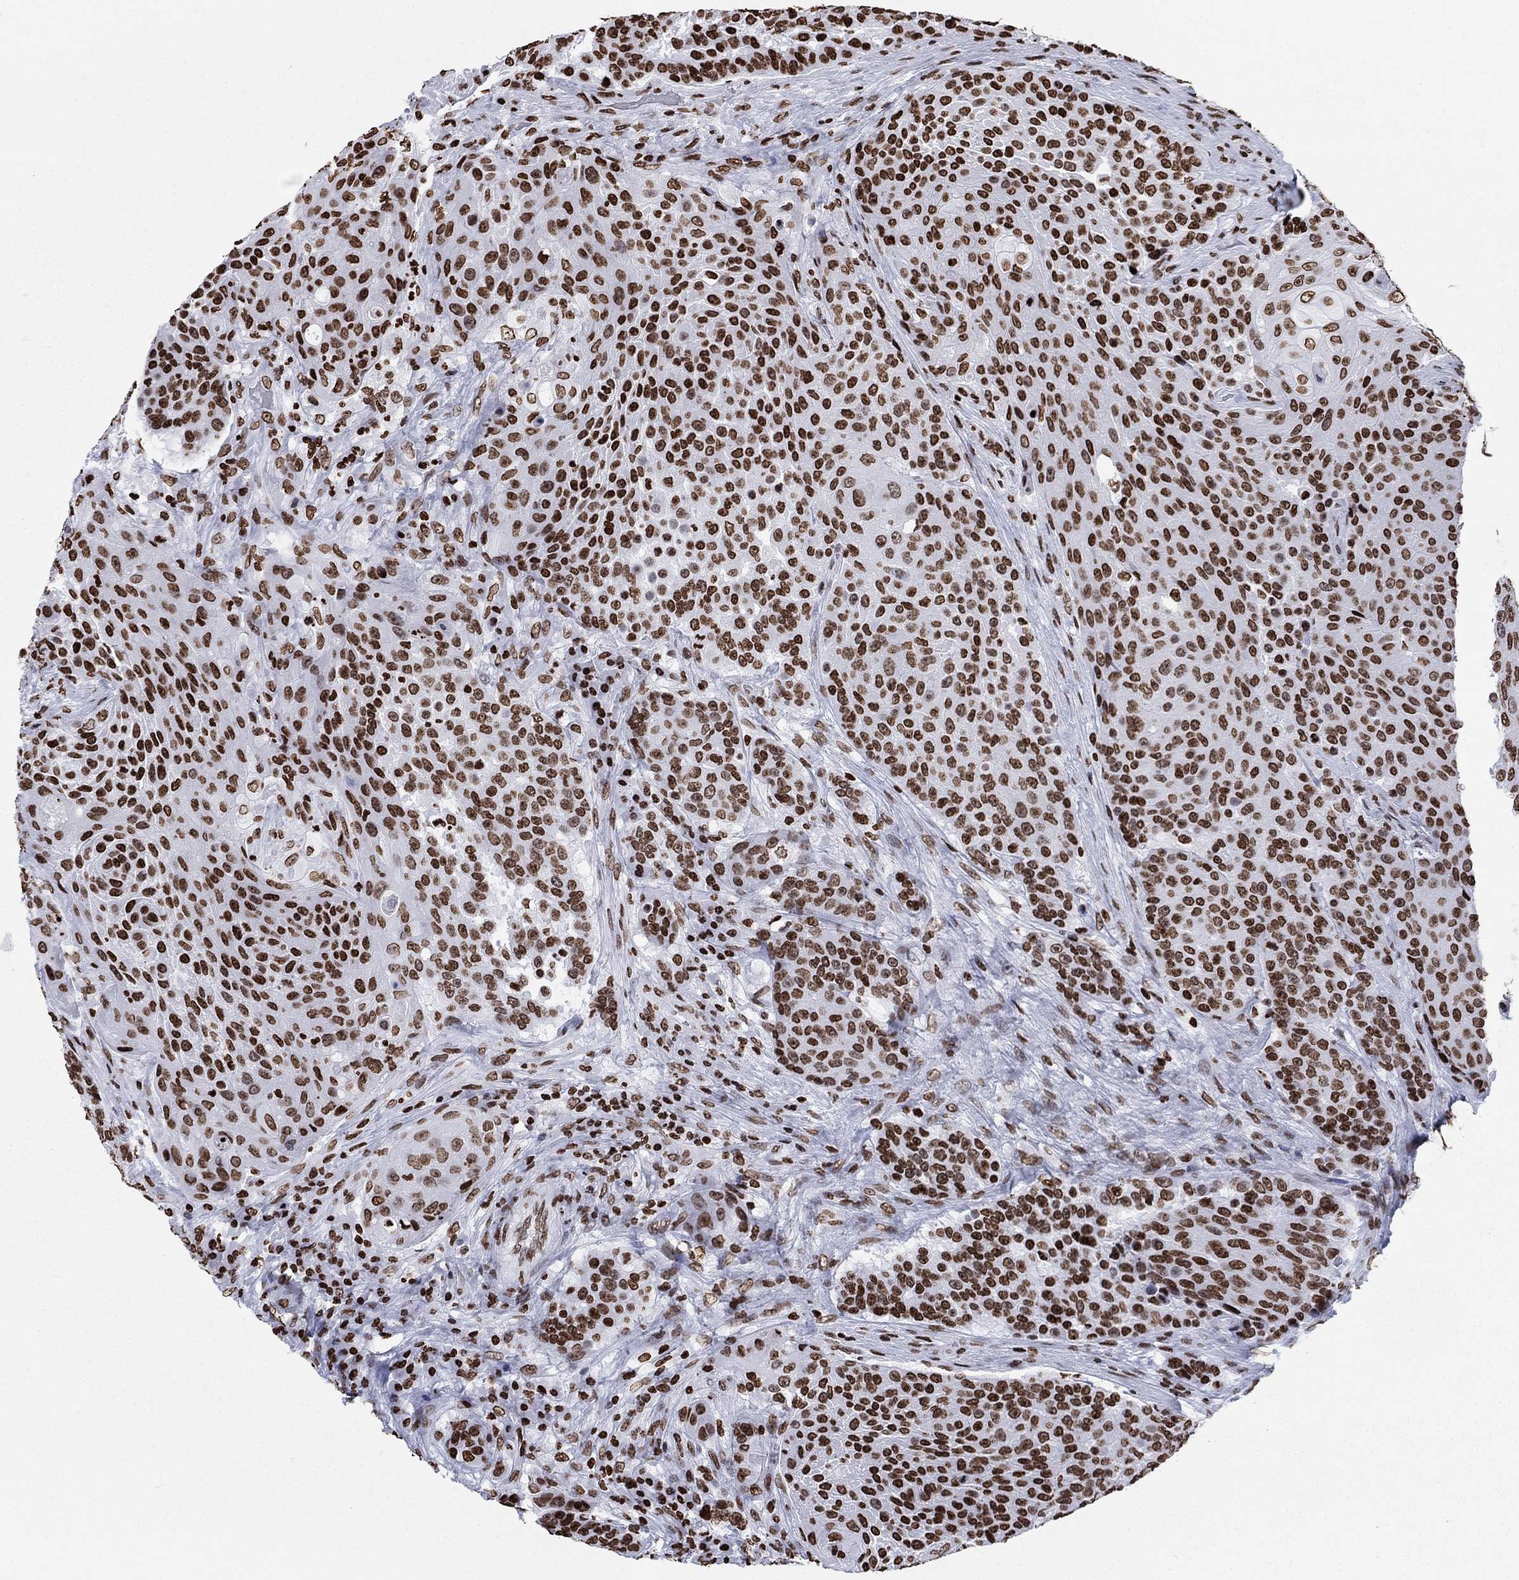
{"staining": {"intensity": "strong", "quantity": ">75%", "location": "nuclear"}, "tissue": "urothelial cancer", "cell_type": "Tumor cells", "image_type": "cancer", "snomed": [{"axis": "morphology", "description": "Urothelial carcinoma, High grade"}, {"axis": "topography", "description": "Urinary bladder"}], "caption": "A high-resolution micrograph shows immunohistochemistry (IHC) staining of urothelial cancer, which displays strong nuclear staining in about >75% of tumor cells. The protein of interest is stained brown, and the nuclei are stained in blue (DAB IHC with brightfield microscopy, high magnification).", "gene": "H1-5", "patient": {"sex": "female", "age": 63}}